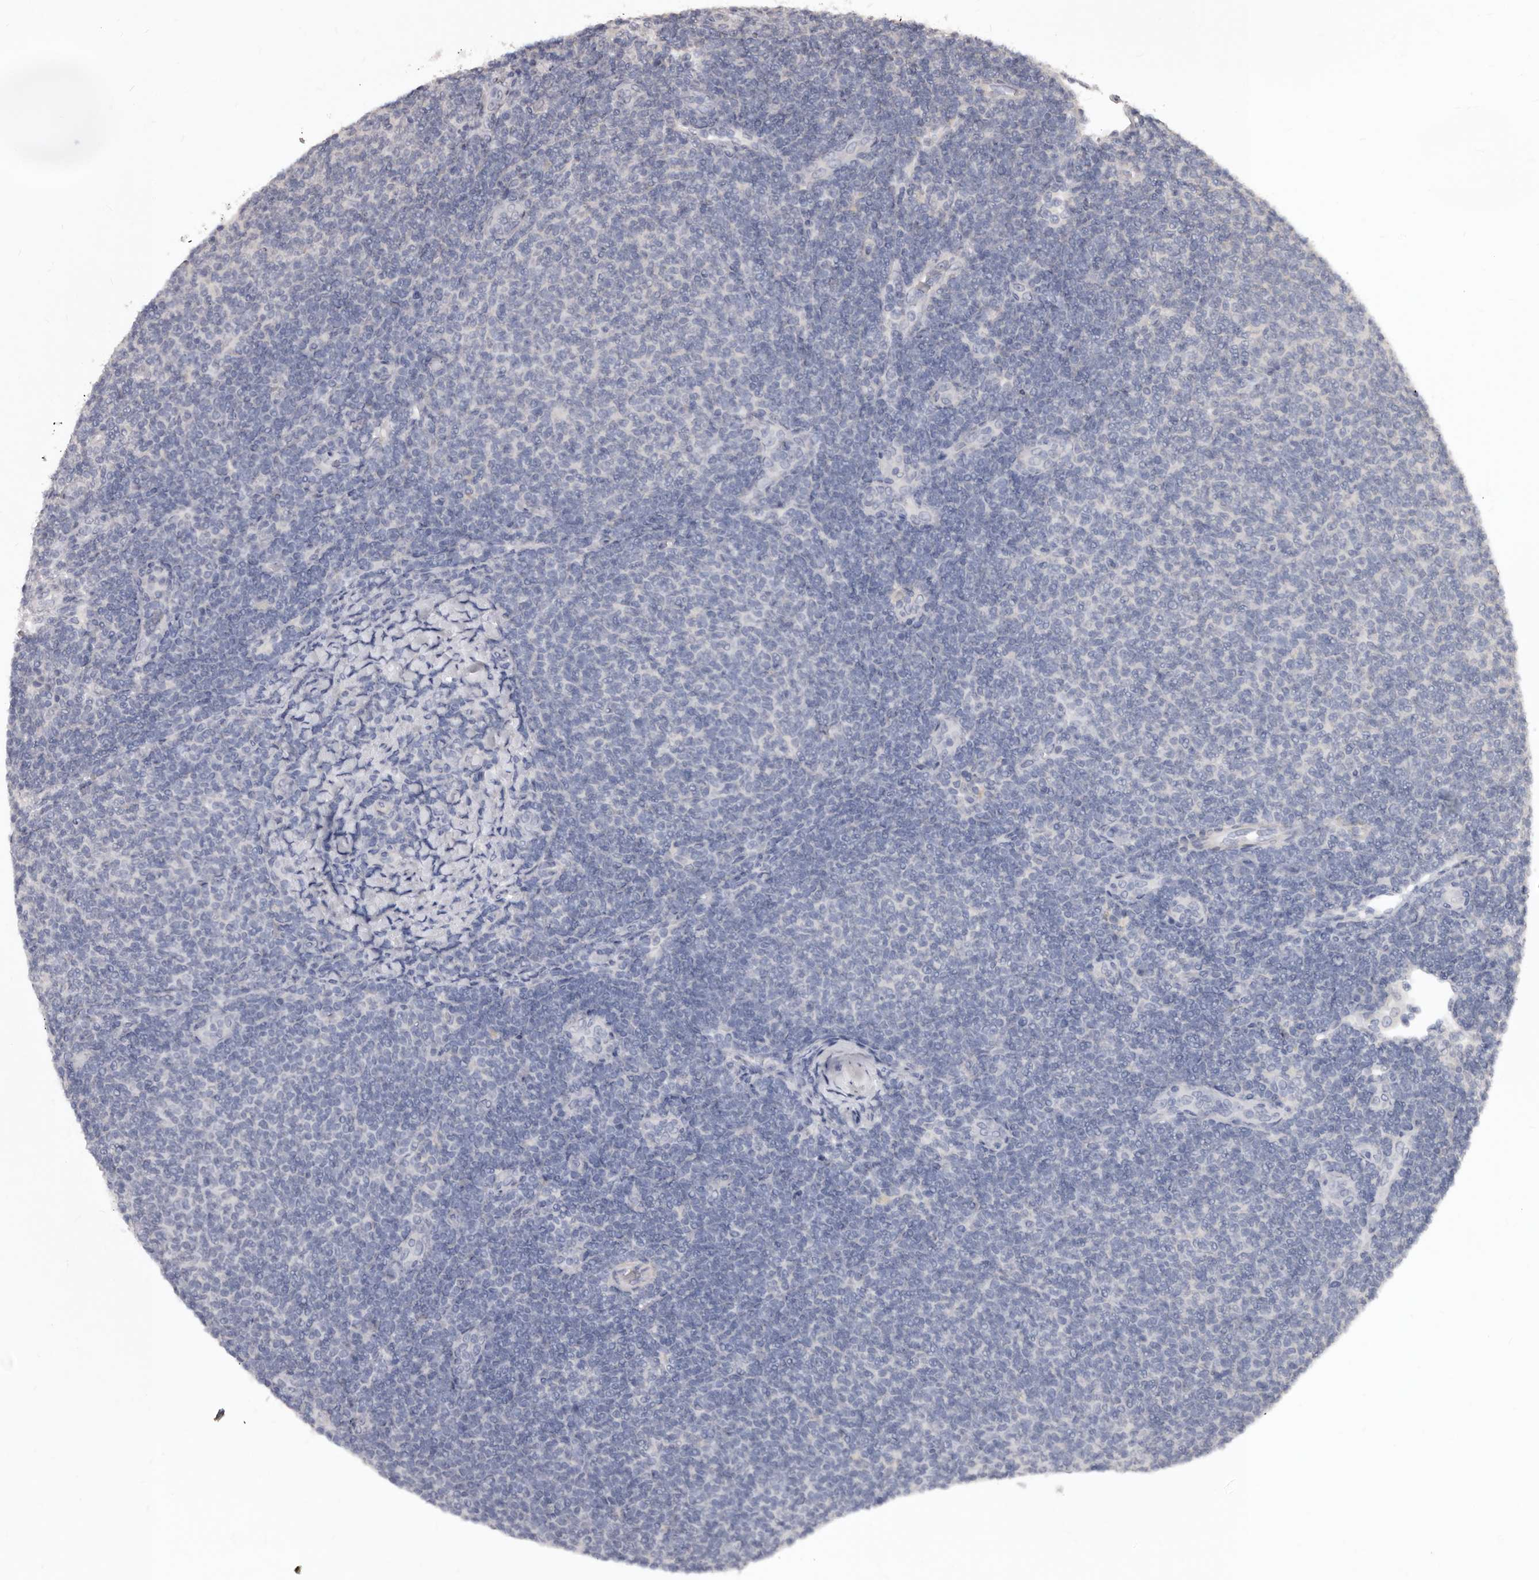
{"staining": {"intensity": "negative", "quantity": "none", "location": "none"}, "tissue": "lymphoma", "cell_type": "Tumor cells", "image_type": "cancer", "snomed": [{"axis": "morphology", "description": "Malignant lymphoma, non-Hodgkin's type, Low grade"}, {"axis": "topography", "description": "Lymph node"}], "caption": "Protein analysis of lymphoma exhibits no significant positivity in tumor cells.", "gene": "GPRC5C", "patient": {"sex": "male", "age": 66}}